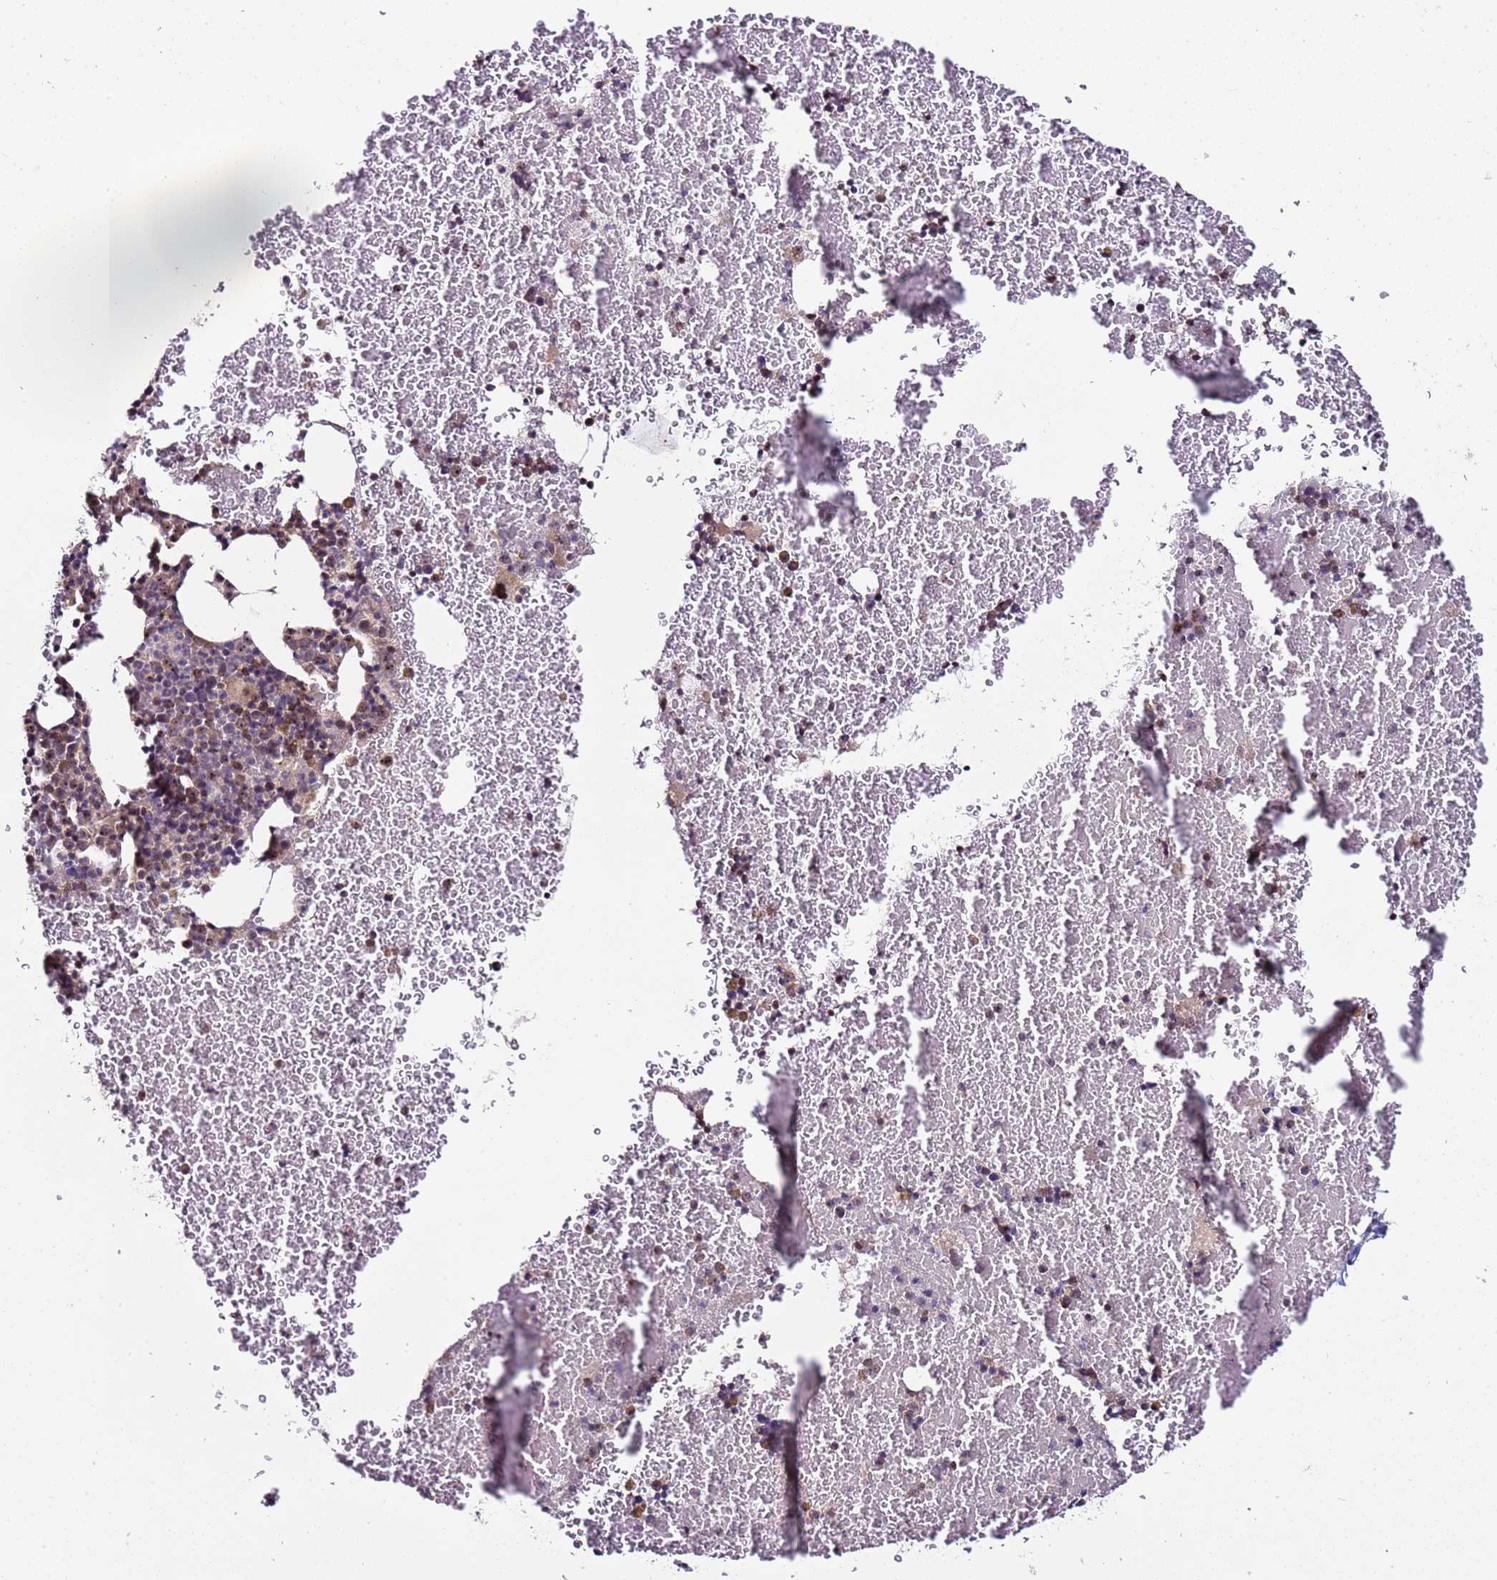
{"staining": {"intensity": "moderate", "quantity": "25%-75%", "location": "nuclear"}, "tissue": "bone marrow", "cell_type": "Hematopoietic cells", "image_type": "normal", "snomed": [{"axis": "morphology", "description": "Normal tissue, NOS"}, {"axis": "topography", "description": "Bone marrow"}], "caption": "Unremarkable bone marrow shows moderate nuclear staining in approximately 25%-75% of hematopoietic cells, visualized by immunohistochemistry.", "gene": "KRI1", "patient": {"sex": "female", "age": 48}}